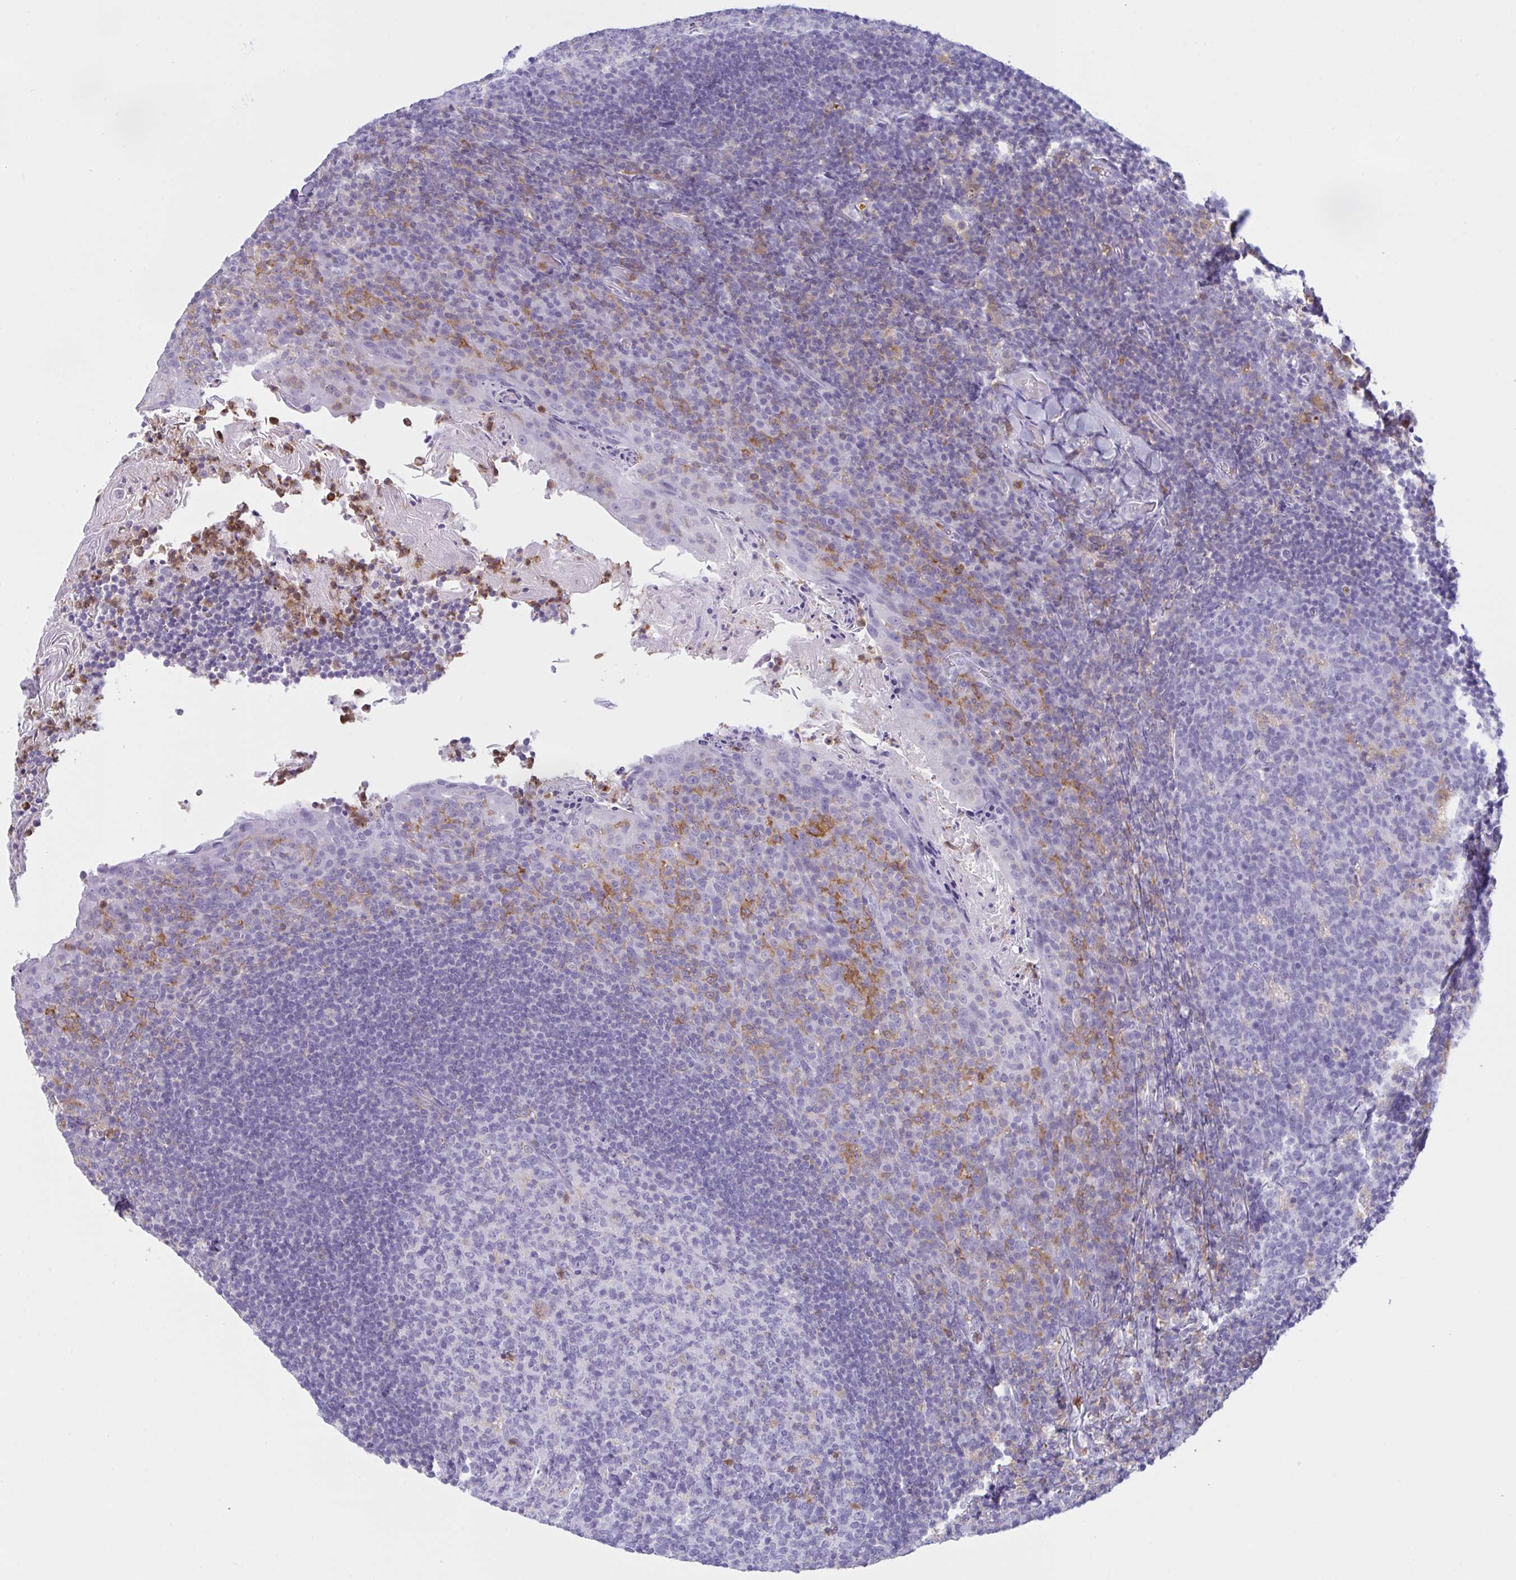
{"staining": {"intensity": "negative", "quantity": "none", "location": "none"}, "tissue": "tonsil", "cell_type": "Germinal center cells", "image_type": "normal", "snomed": [{"axis": "morphology", "description": "Normal tissue, NOS"}, {"axis": "topography", "description": "Tonsil"}], "caption": "This image is of unremarkable tonsil stained with immunohistochemistry (IHC) to label a protein in brown with the nuclei are counter-stained blue. There is no positivity in germinal center cells. (DAB (3,3'-diaminobenzidine) immunohistochemistry with hematoxylin counter stain).", "gene": "MYO1F", "patient": {"sex": "female", "age": 10}}